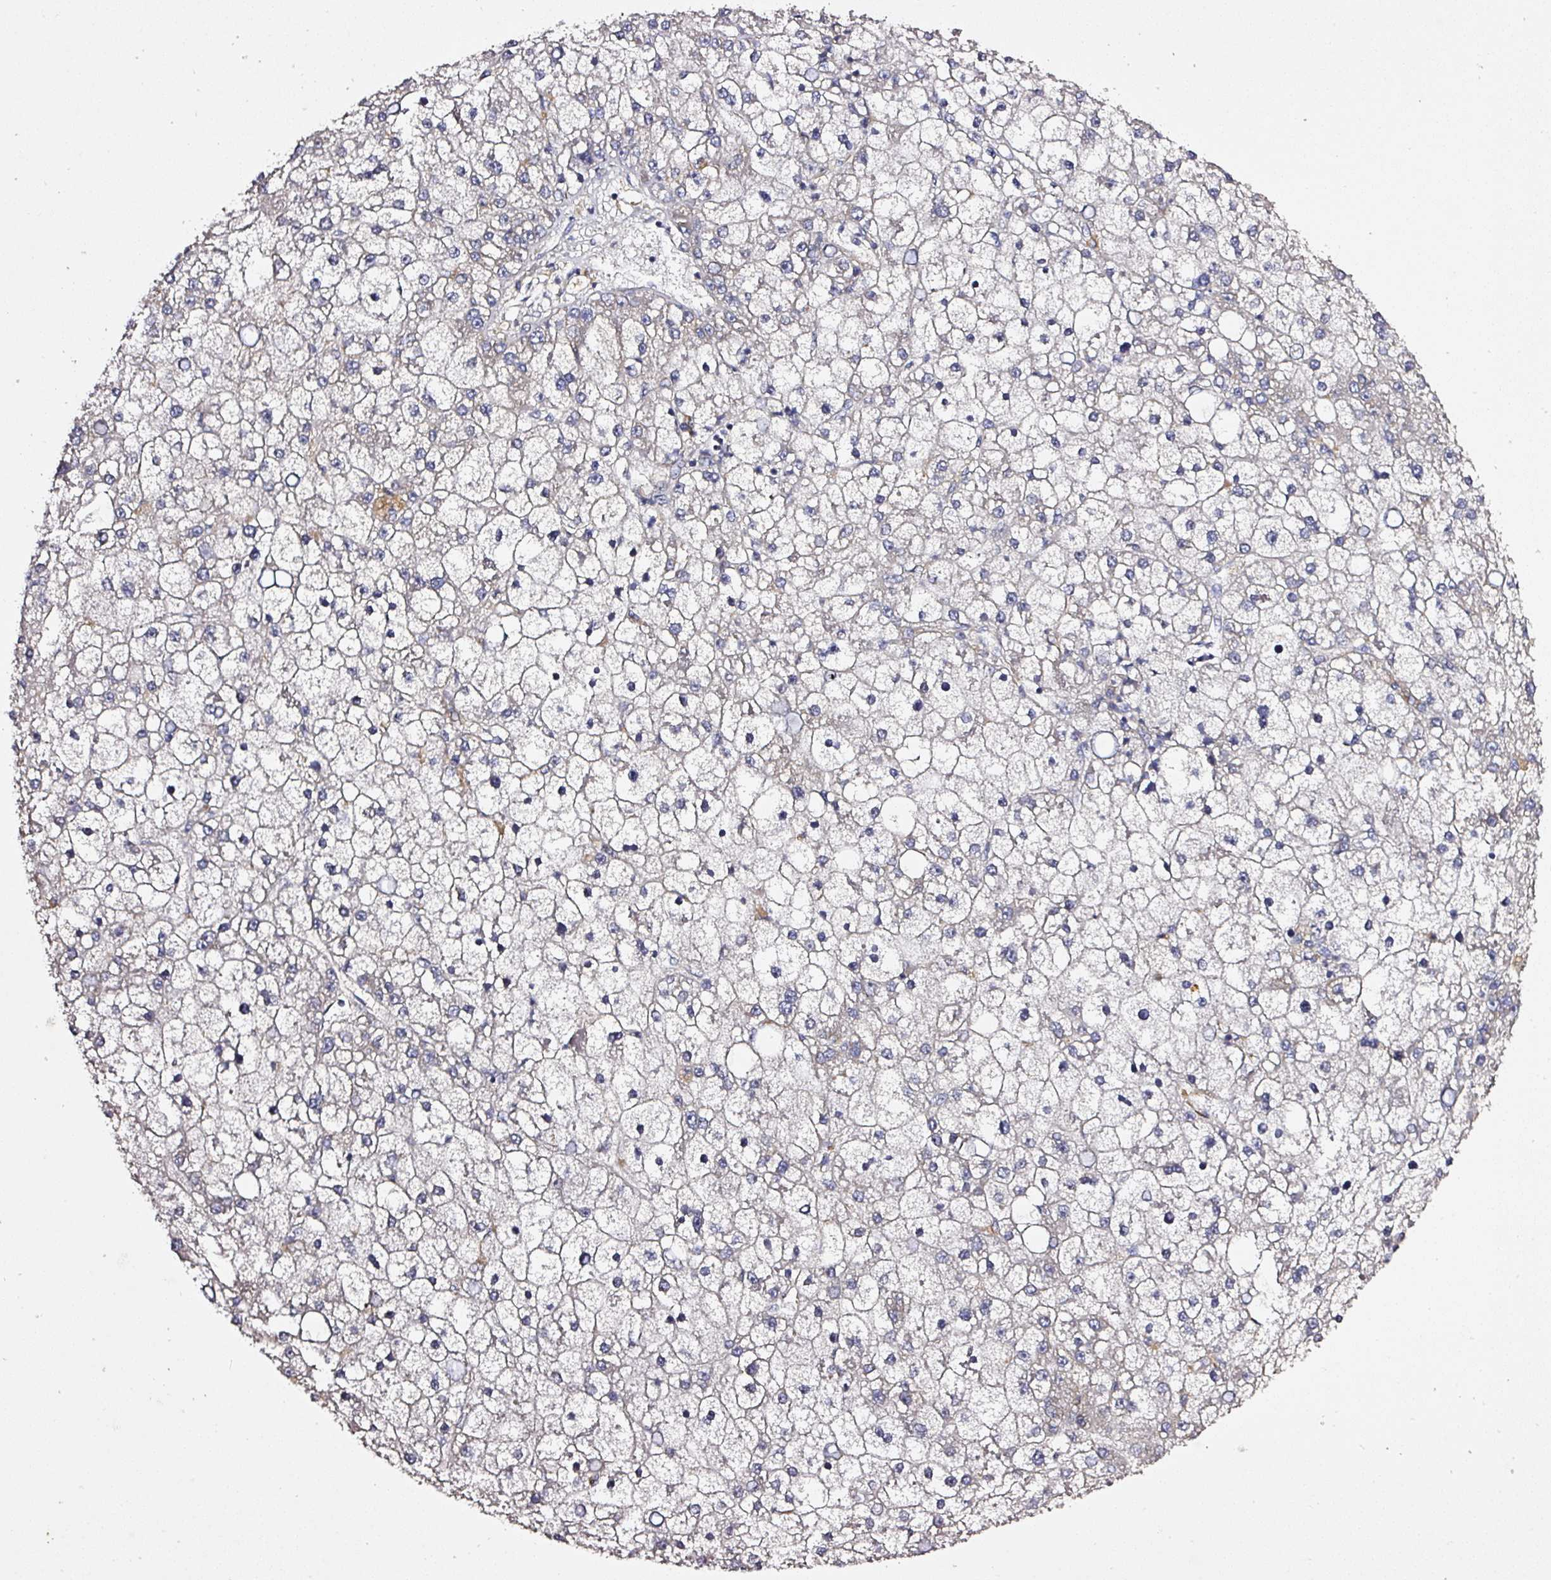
{"staining": {"intensity": "negative", "quantity": "none", "location": "none"}, "tissue": "liver cancer", "cell_type": "Tumor cells", "image_type": "cancer", "snomed": [{"axis": "morphology", "description": "Carcinoma, Hepatocellular, NOS"}, {"axis": "topography", "description": "Liver"}], "caption": "Tumor cells are negative for brown protein staining in hepatocellular carcinoma (liver). (Stains: DAB IHC with hematoxylin counter stain, Microscopy: brightfield microscopy at high magnification).", "gene": "ZNF513", "patient": {"sex": "male", "age": 67}}